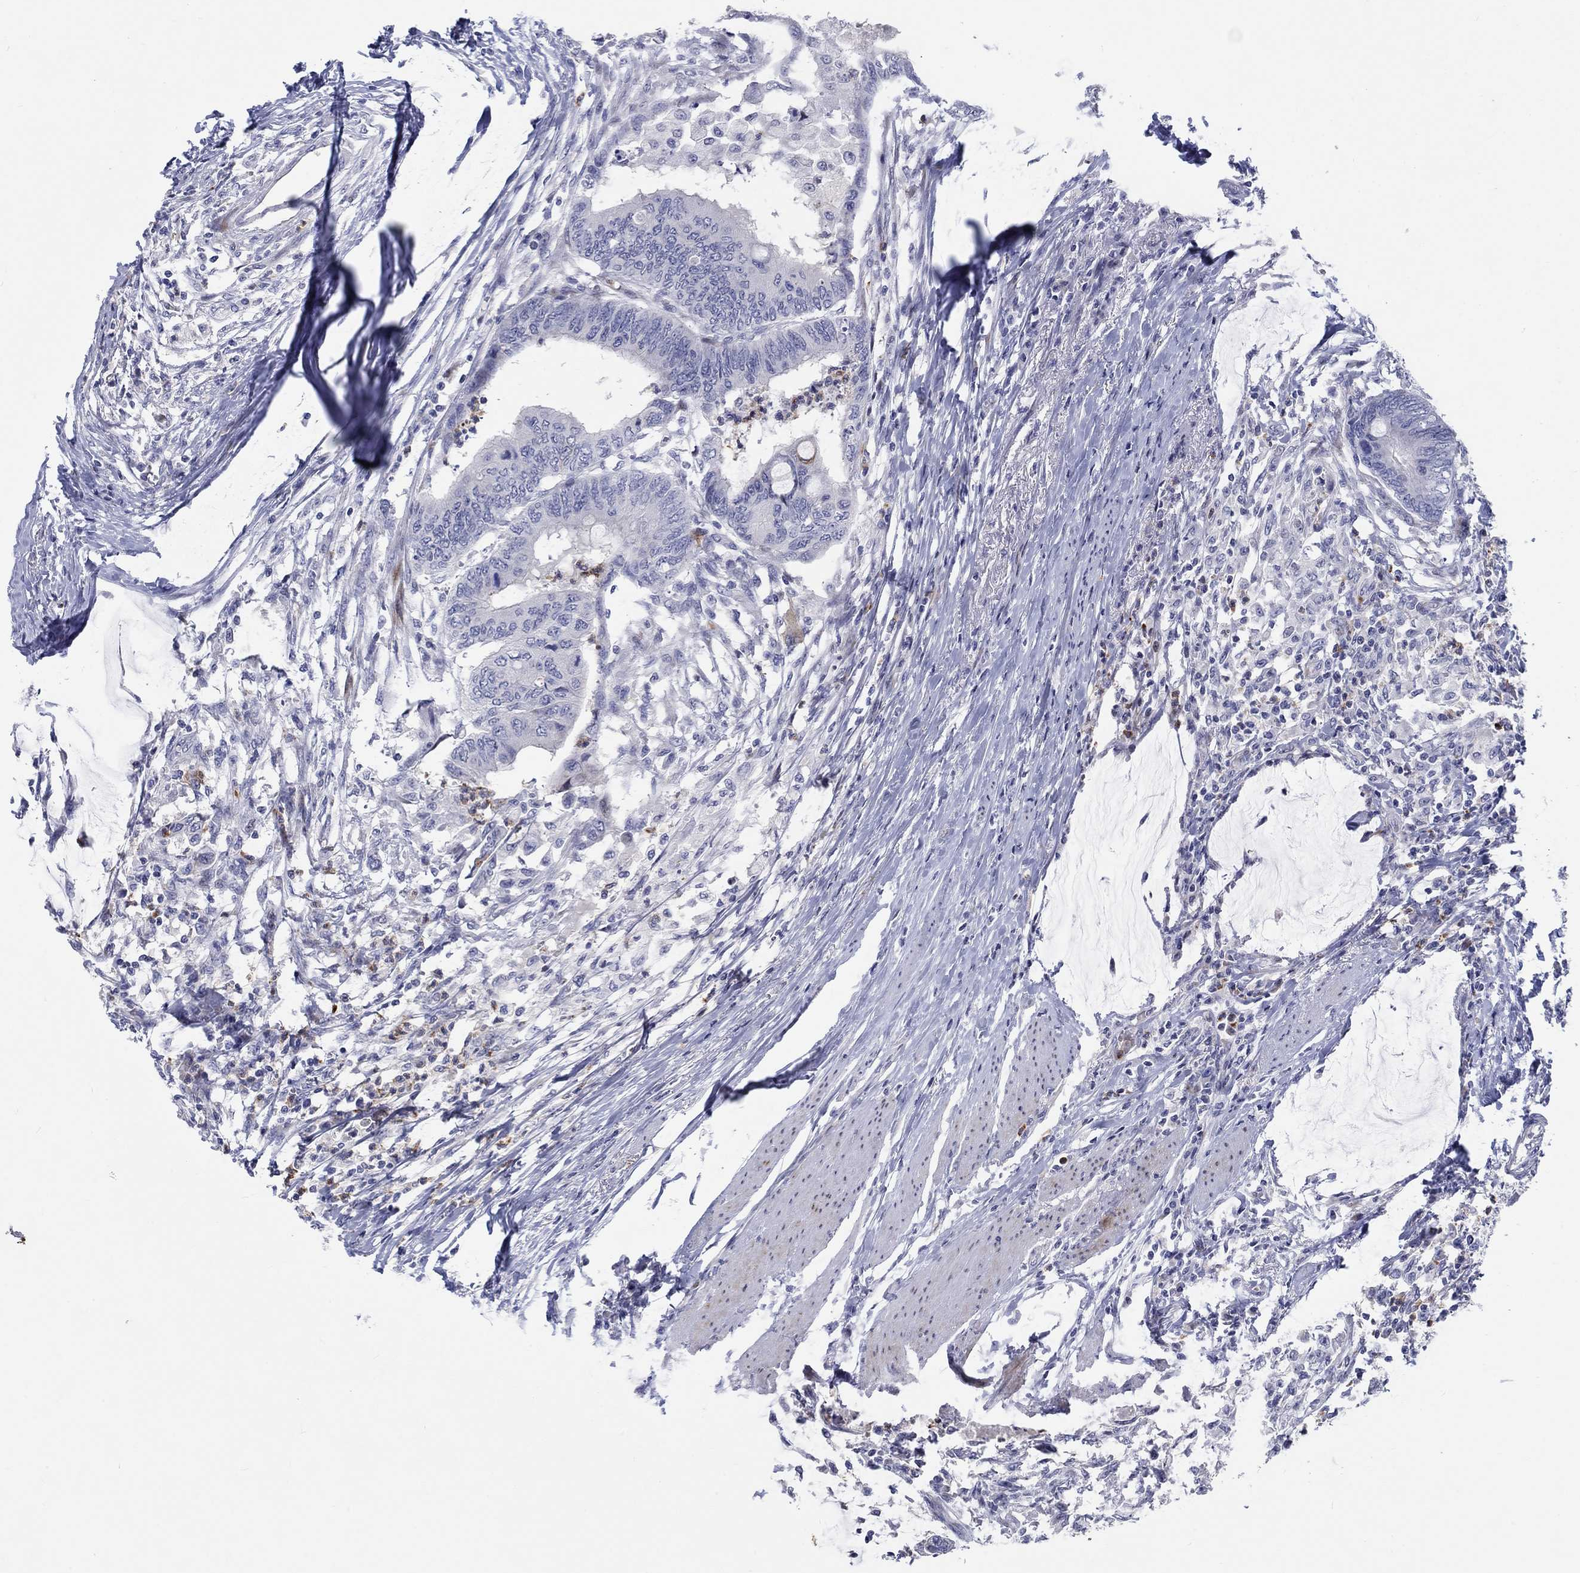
{"staining": {"intensity": "negative", "quantity": "none", "location": "none"}, "tissue": "colorectal cancer", "cell_type": "Tumor cells", "image_type": "cancer", "snomed": [{"axis": "morphology", "description": "Normal tissue, NOS"}, {"axis": "morphology", "description": "Adenocarcinoma, NOS"}, {"axis": "topography", "description": "Rectum"}, {"axis": "topography", "description": "Peripheral nerve tissue"}], "caption": "Immunohistochemical staining of colorectal adenocarcinoma exhibits no significant positivity in tumor cells.", "gene": "ARHGAP36", "patient": {"sex": "male", "age": 92}}